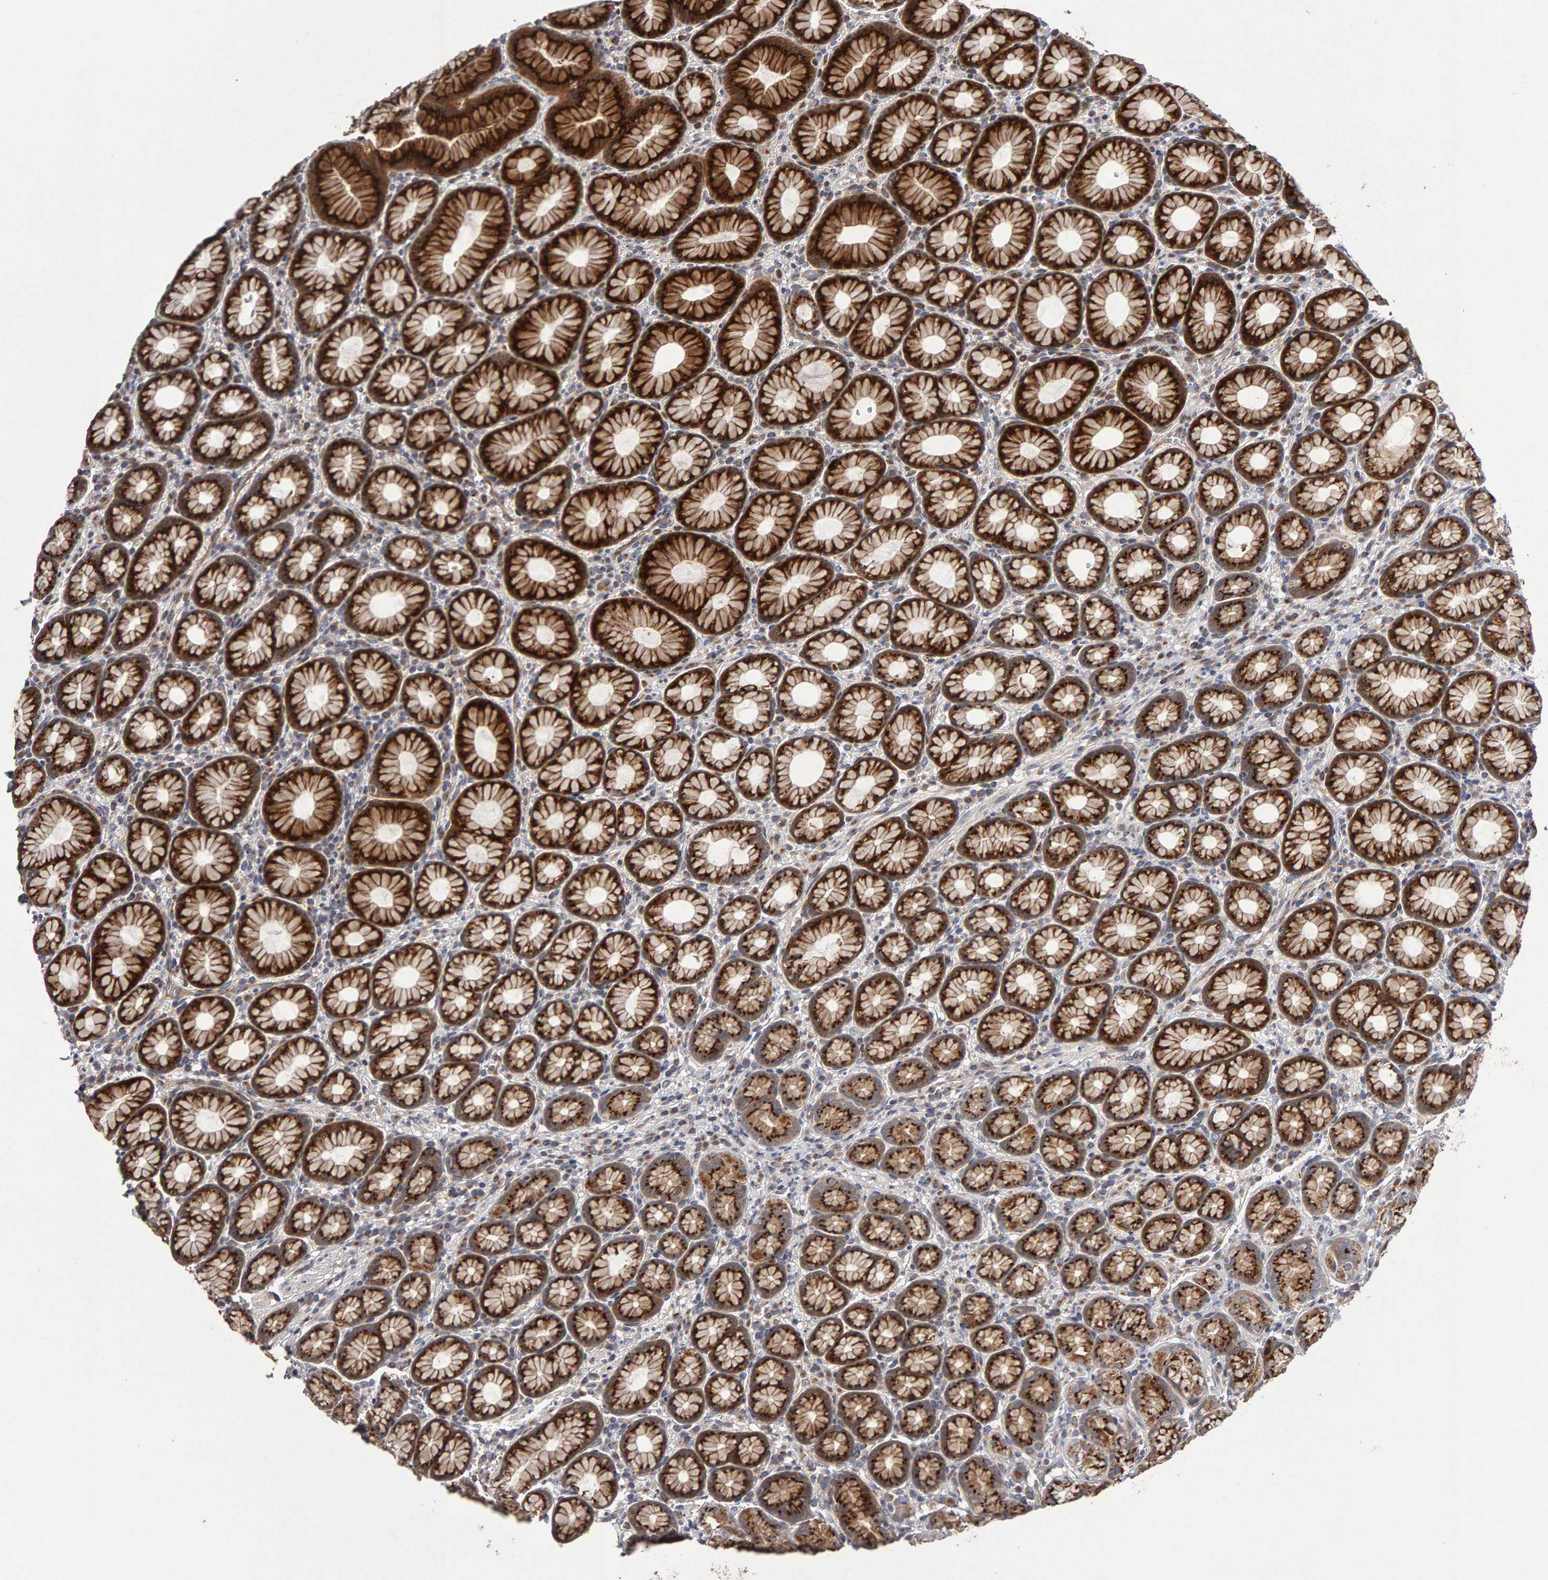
{"staining": {"intensity": "strong", "quantity": ">75%", "location": "cytoplasmic/membranous"}, "tissue": "stomach", "cell_type": "Glandular cells", "image_type": "normal", "snomed": [{"axis": "morphology", "description": "Normal tissue, NOS"}, {"axis": "topography", "description": "Stomach"}], "caption": "Immunohistochemistry staining of normal stomach, which reveals high levels of strong cytoplasmic/membranous positivity in approximately >75% of glandular cells indicating strong cytoplasmic/membranous protein positivity. The staining was performed using DAB (3,3'-diaminobenzidine) (brown) for protein detection and nuclei were counterstained in hematoxylin (blue).", "gene": "CANT1", "patient": {"sex": "male", "age": 42}}